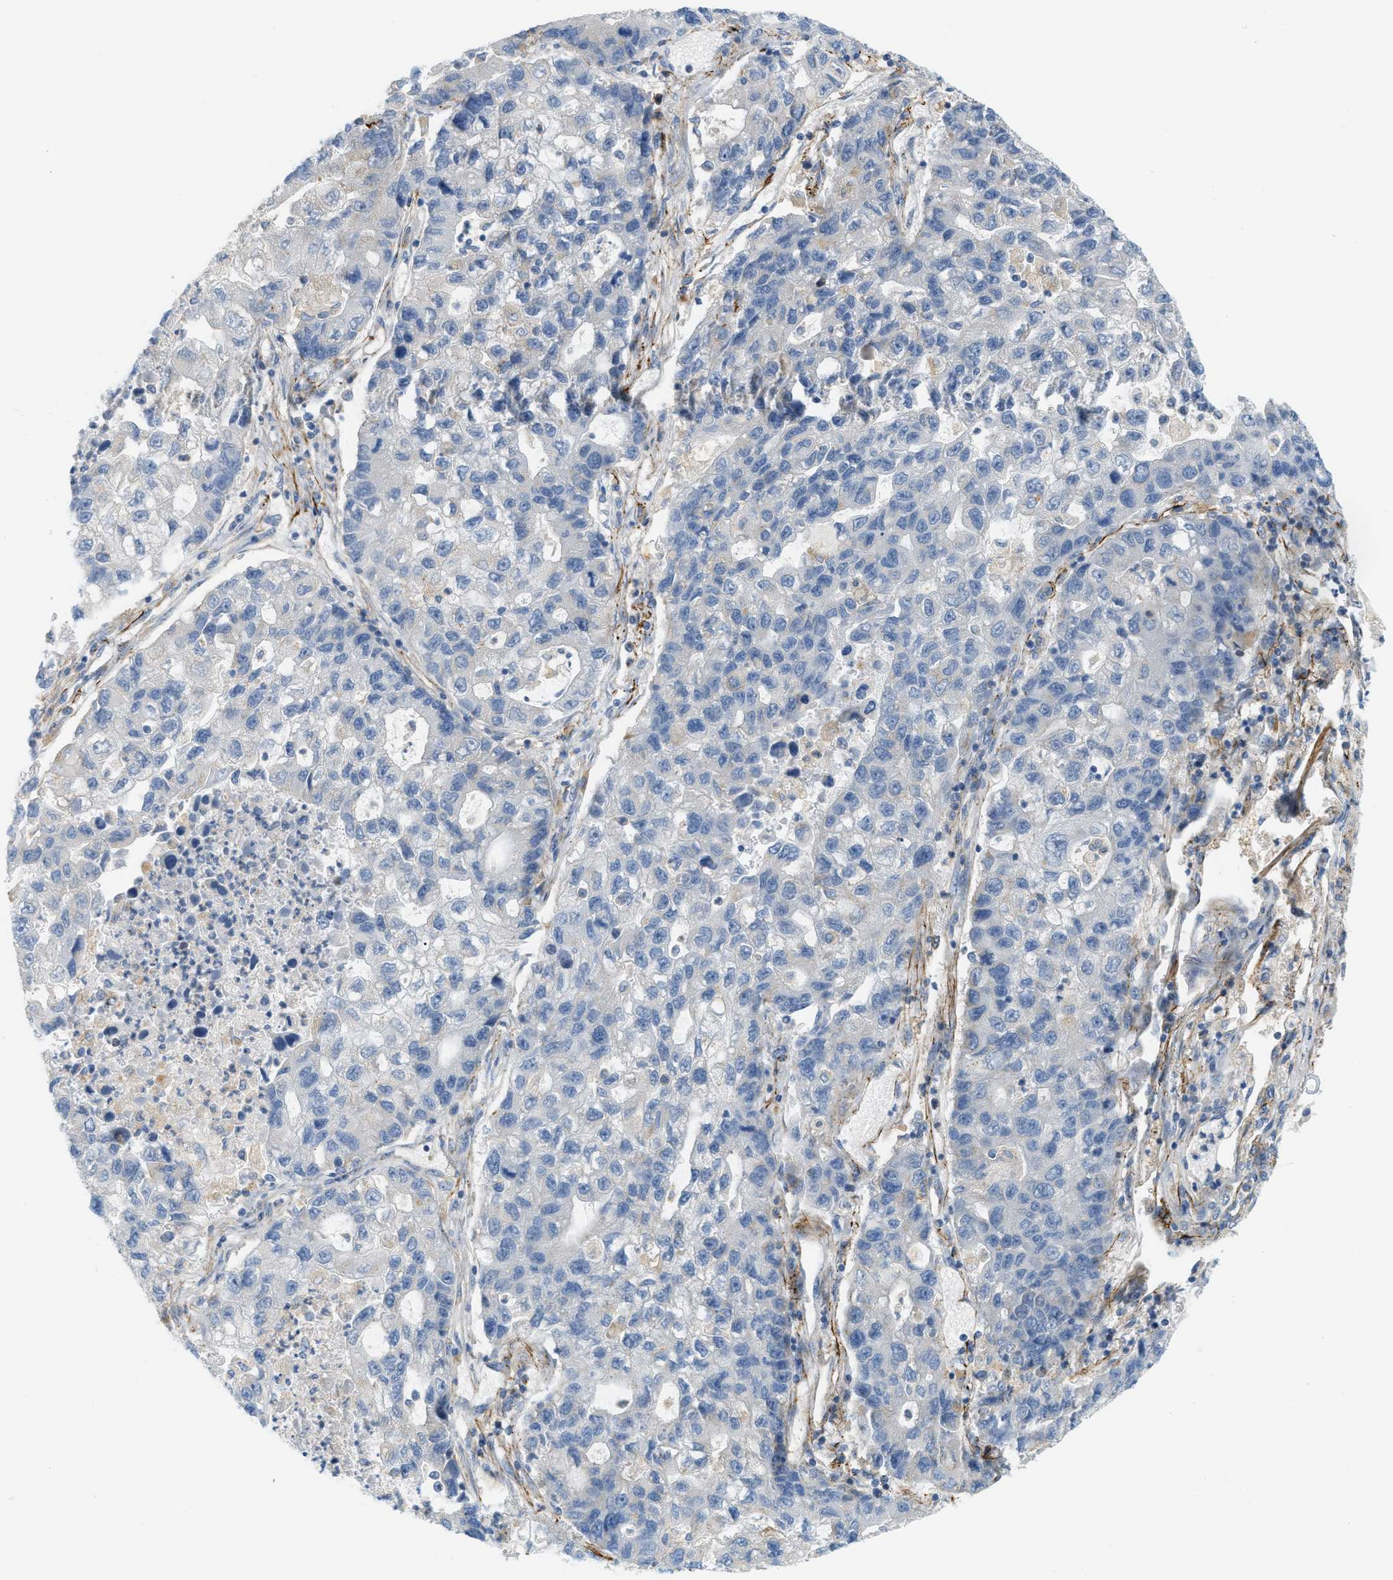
{"staining": {"intensity": "negative", "quantity": "none", "location": "none"}, "tissue": "lung cancer", "cell_type": "Tumor cells", "image_type": "cancer", "snomed": [{"axis": "morphology", "description": "Adenocarcinoma, NOS"}, {"axis": "topography", "description": "Lung"}], "caption": "Immunohistochemistry (IHC) of human lung cancer demonstrates no positivity in tumor cells. (DAB (3,3'-diaminobenzidine) immunohistochemistry (IHC) visualized using brightfield microscopy, high magnification).", "gene": "LMBRD1", "patient": {"sex": "female", "age": 51}}